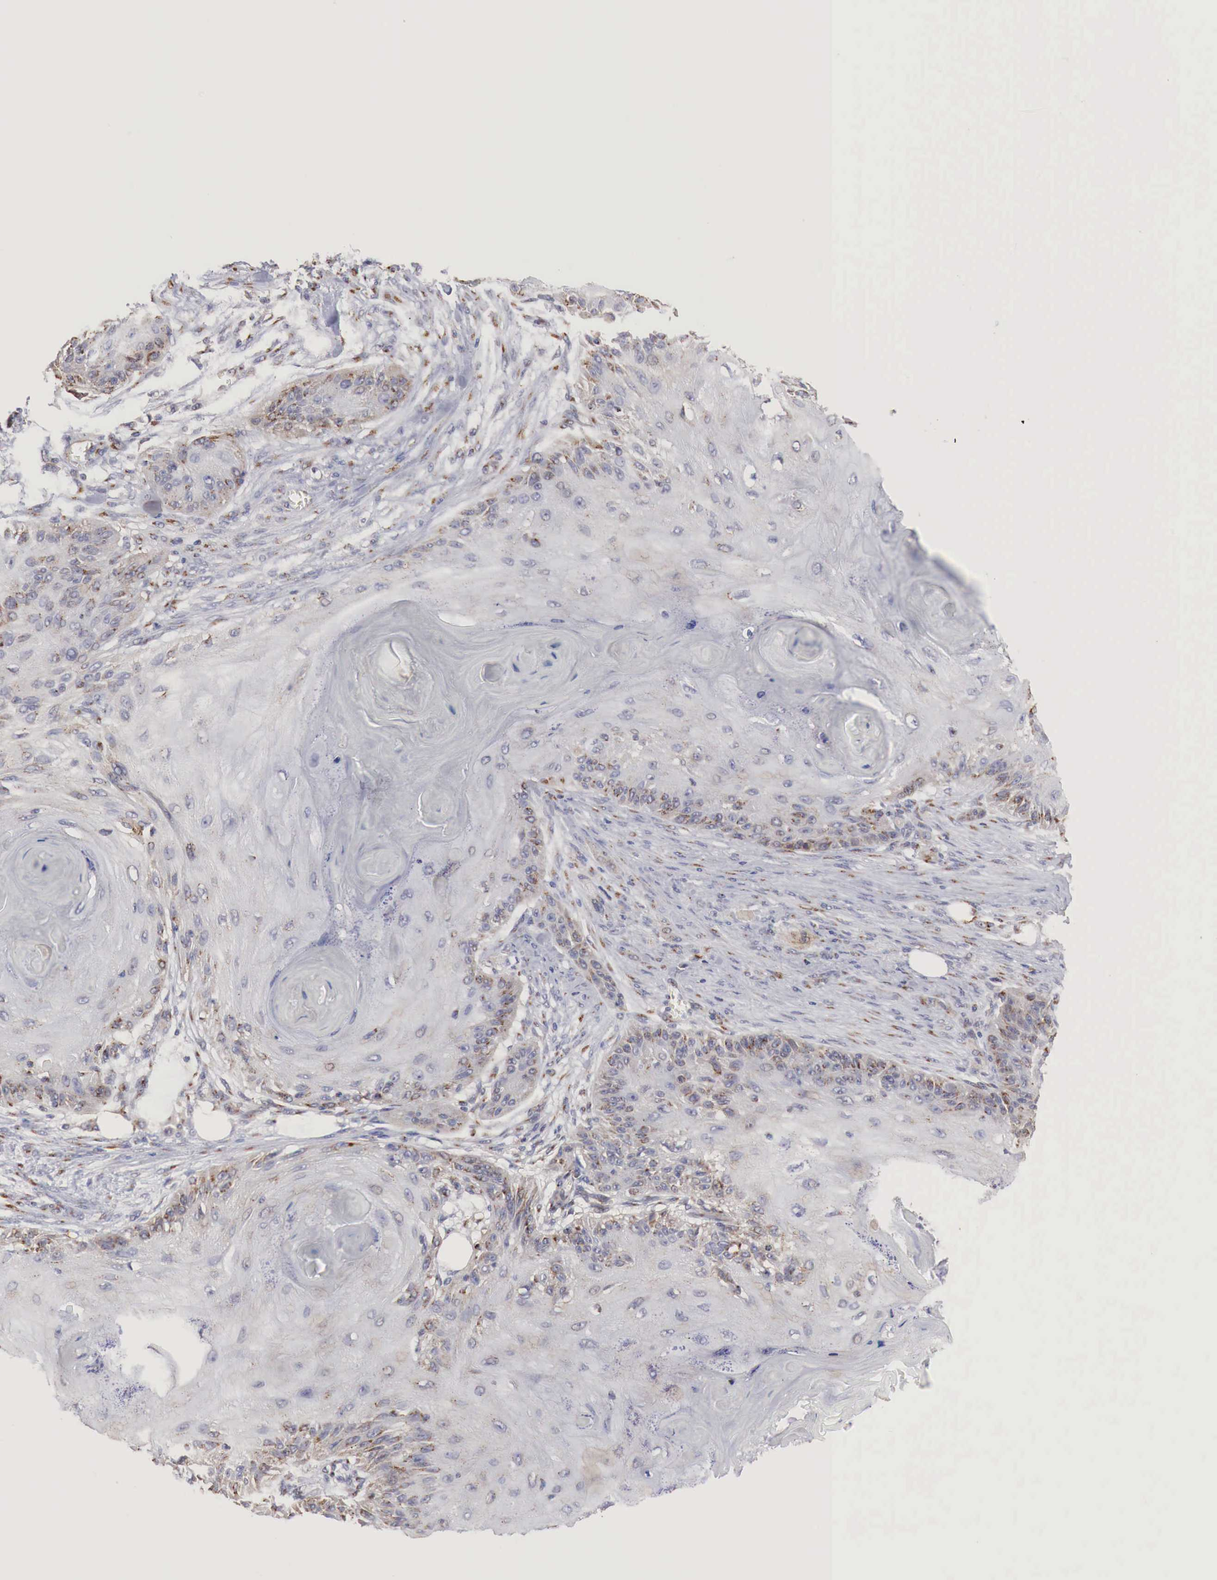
{"staining": {"intensity": "moderate", "quantity": "25%-75%", "location": "cytoplasmic/membranous"}, "tissue": "skin cancer", "cell_type": "Tumor cells", "image_type": "cancer", "snomed": [{"axis": "morphology", "description": "Squamous cell carcinoma, NOS"}, {"axis": "topography", "description": "Skin"}], "caption": "This is an image of immunohistochemistry (IHC) staining of squamous cell carcinoma (skin), which shows moderate expression in the cytoplasmic/membranous of tumor cells.", "gene": "SYAP1", "patient": {"sex": "female", "age": 88}}